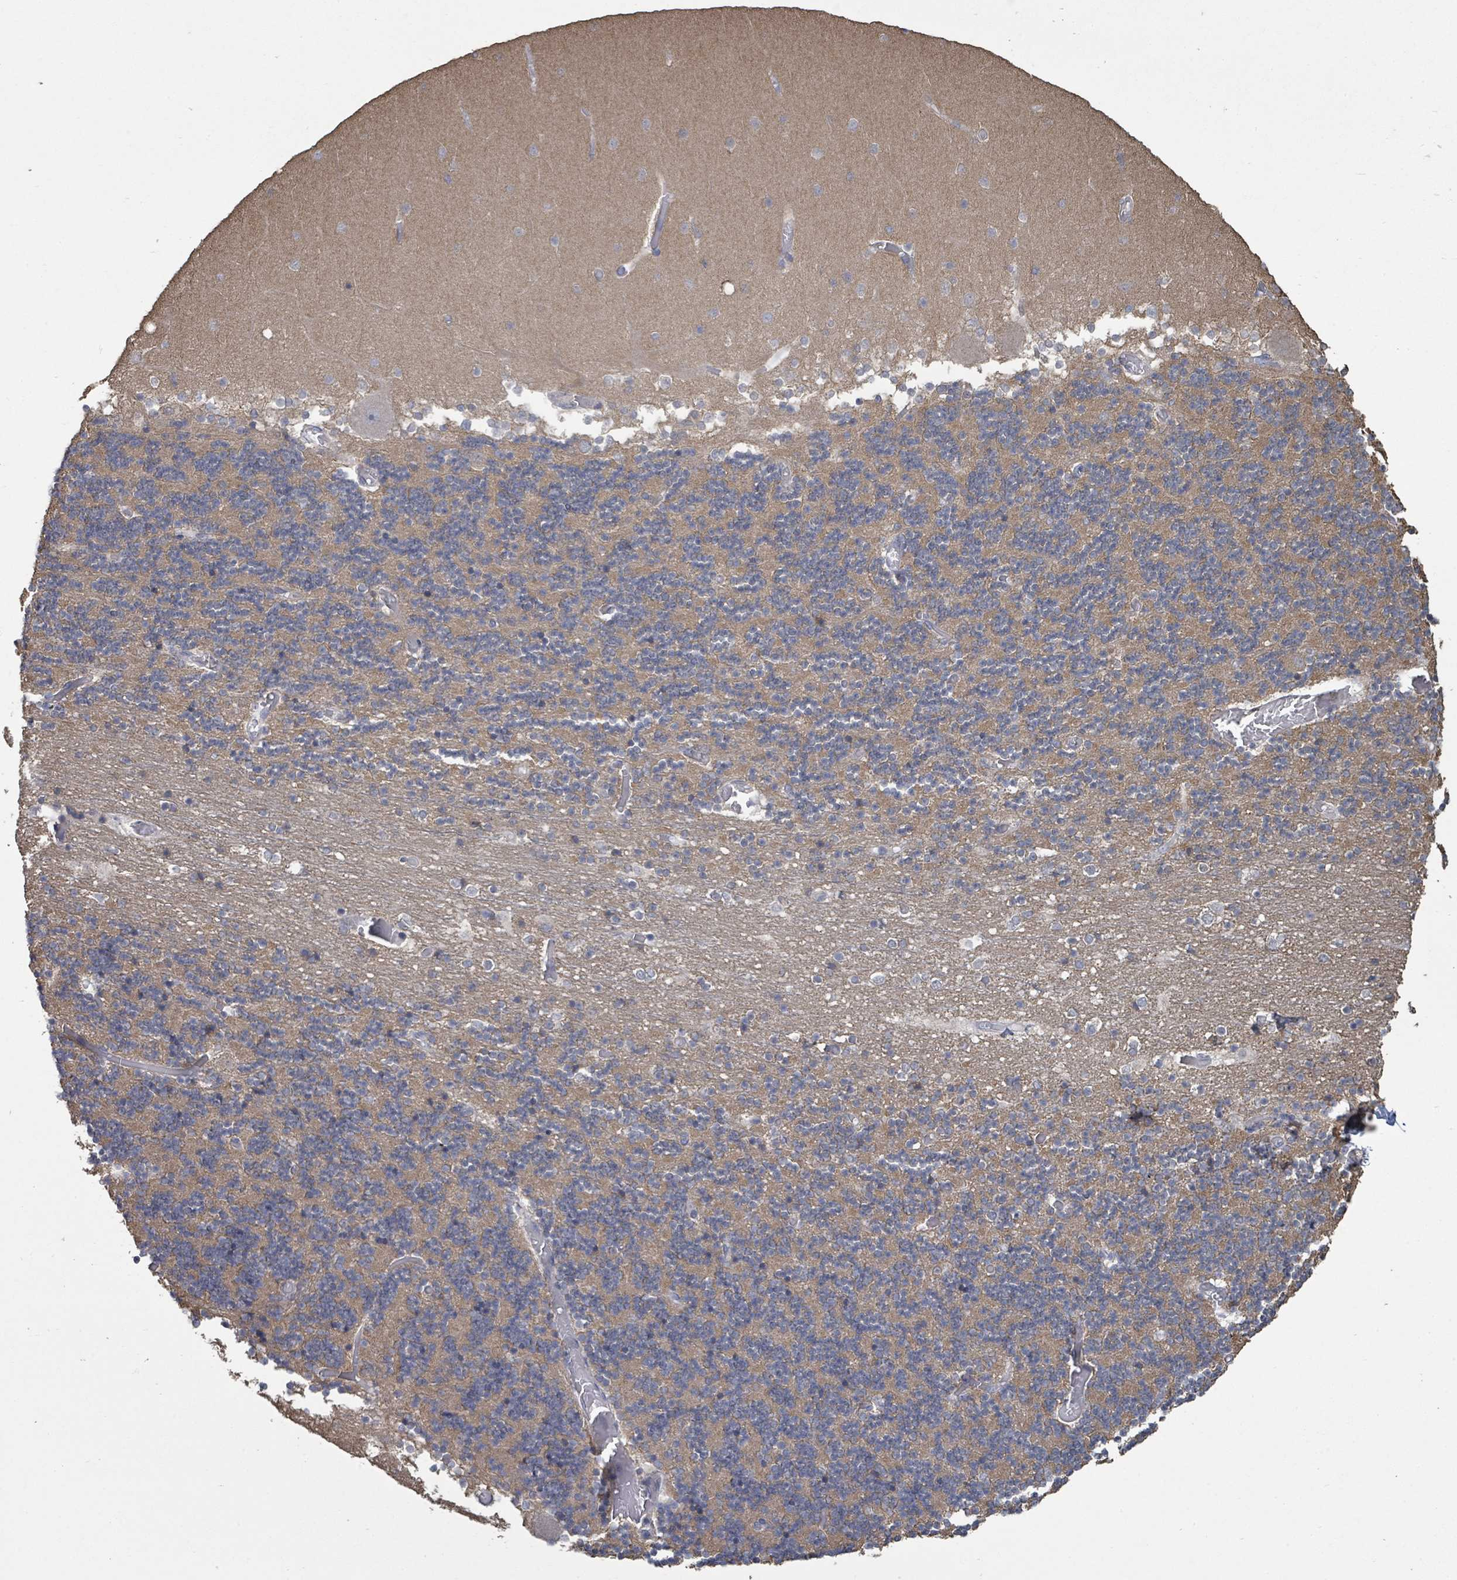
{"staining": {"intensity": "moderate", "quantity": "25%-75%", "location": "cytoplasmic/membranous"}, "tissue": "cerebellum", "cell_type": "Cells in granular layer", "image_type": "normal", "snomed": [{"axis": "morphology", "description": "Normal tissue, NOS"}, {"axis": "topography", "description": "Cerebellum"}], "caption": "Benign cerebellum was stained to show a protein in brown. There is medium levels of moderate cytoplasmic/membranous staining in approximately 25%-75% of cells in granular layer.", "gene": "SLC9A7", "patient": {"sex": "female", "age": 28}}